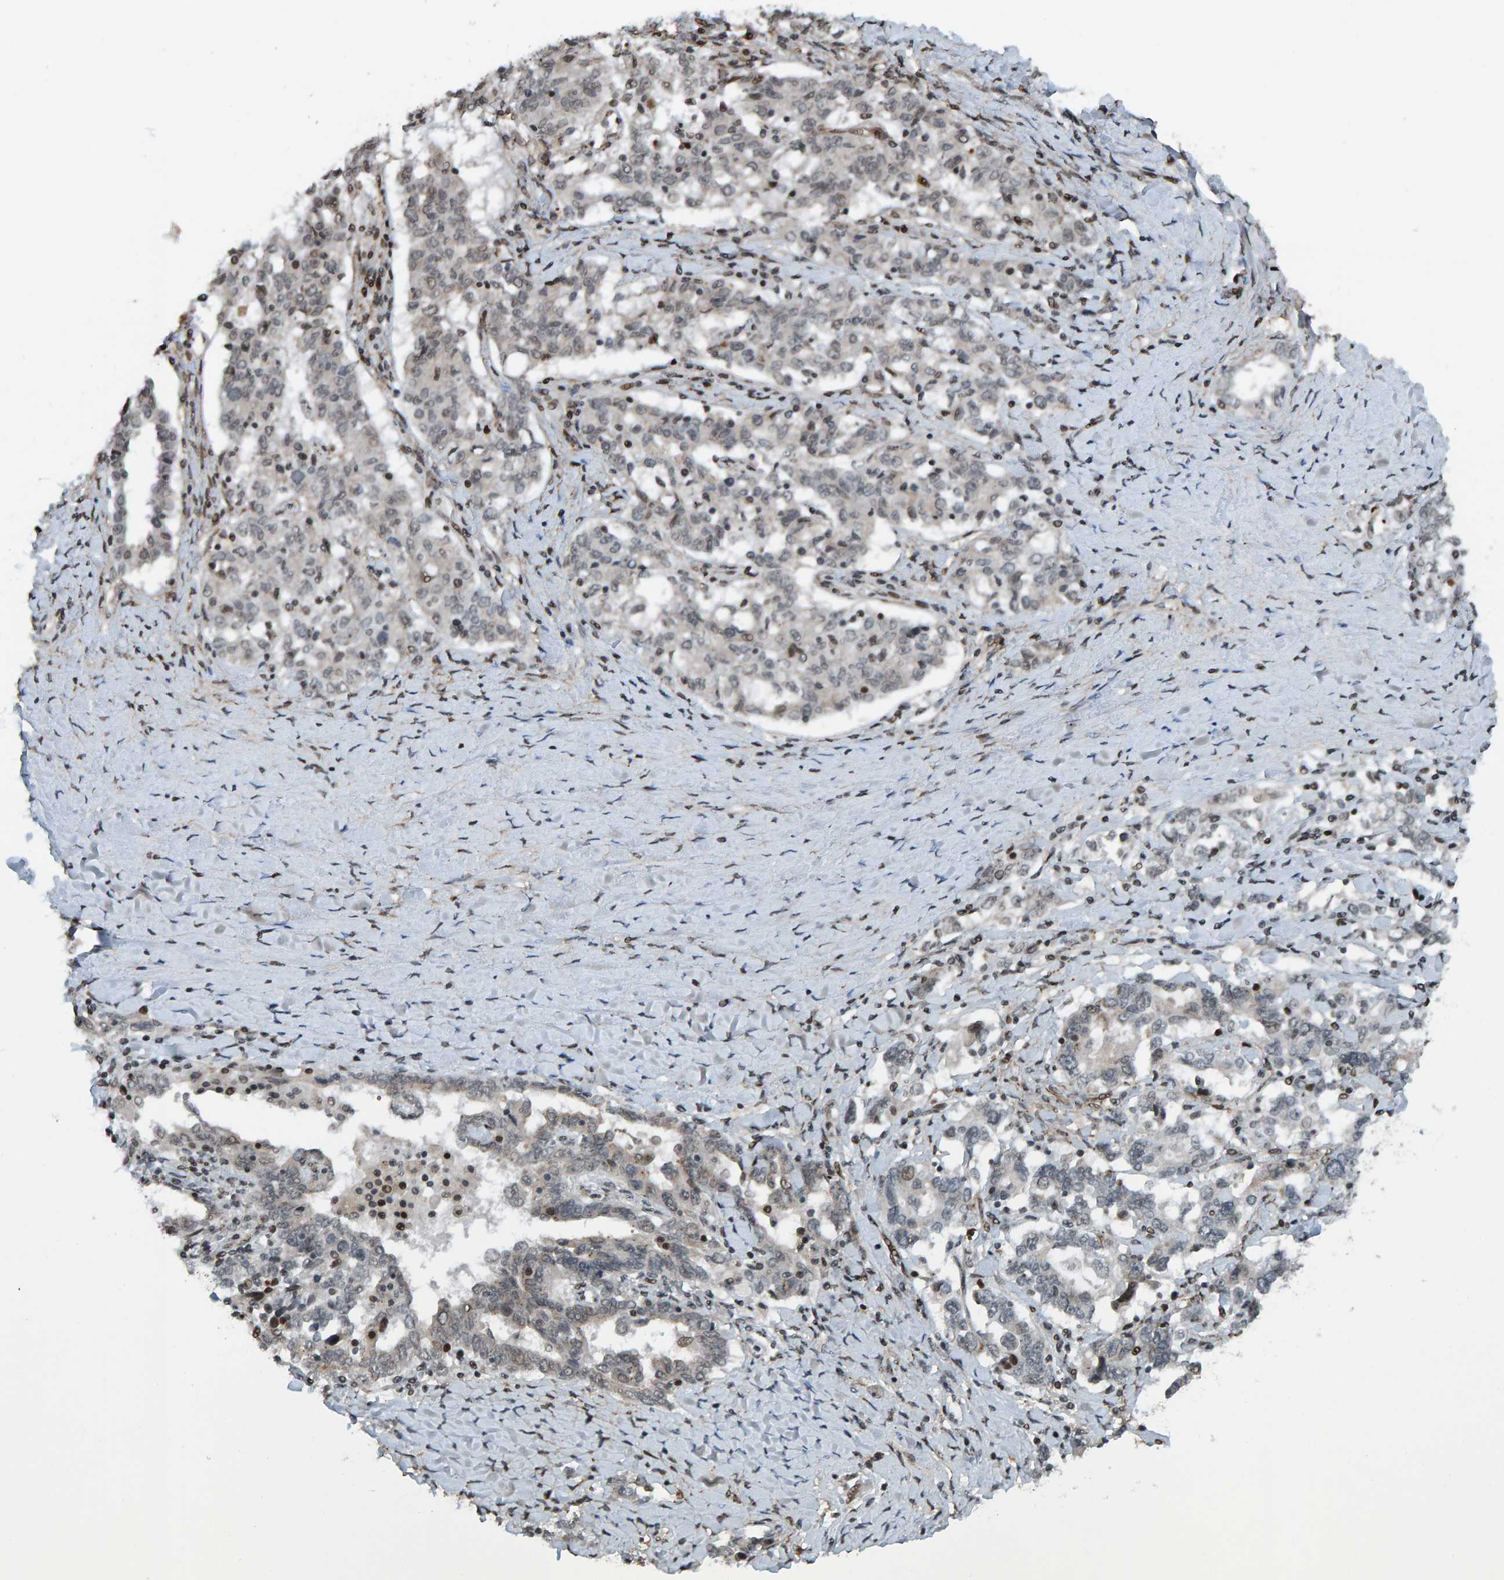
{"staining": {"intensity": "weak", "quantity": "<25%", "location": "nuclear"}, "tissue": "ovarian cancer", "cell_type": "Tumor cells", "image_type": "cancer", "snomed": [{"axis": "morphology", "description": "Carcinoma, endometroid"}, {"axis": "topography", "description": "Ovary"}], "caption": "A high-resolution image shows immunohistochemistry staining of ovarian cancer (endometroid carcinoma), which exhibits no significant staining in tumor cells. Nuclei are stained in blue.", "gene": "ZNF366", "patient": {"sex": "female", "age": 62}}